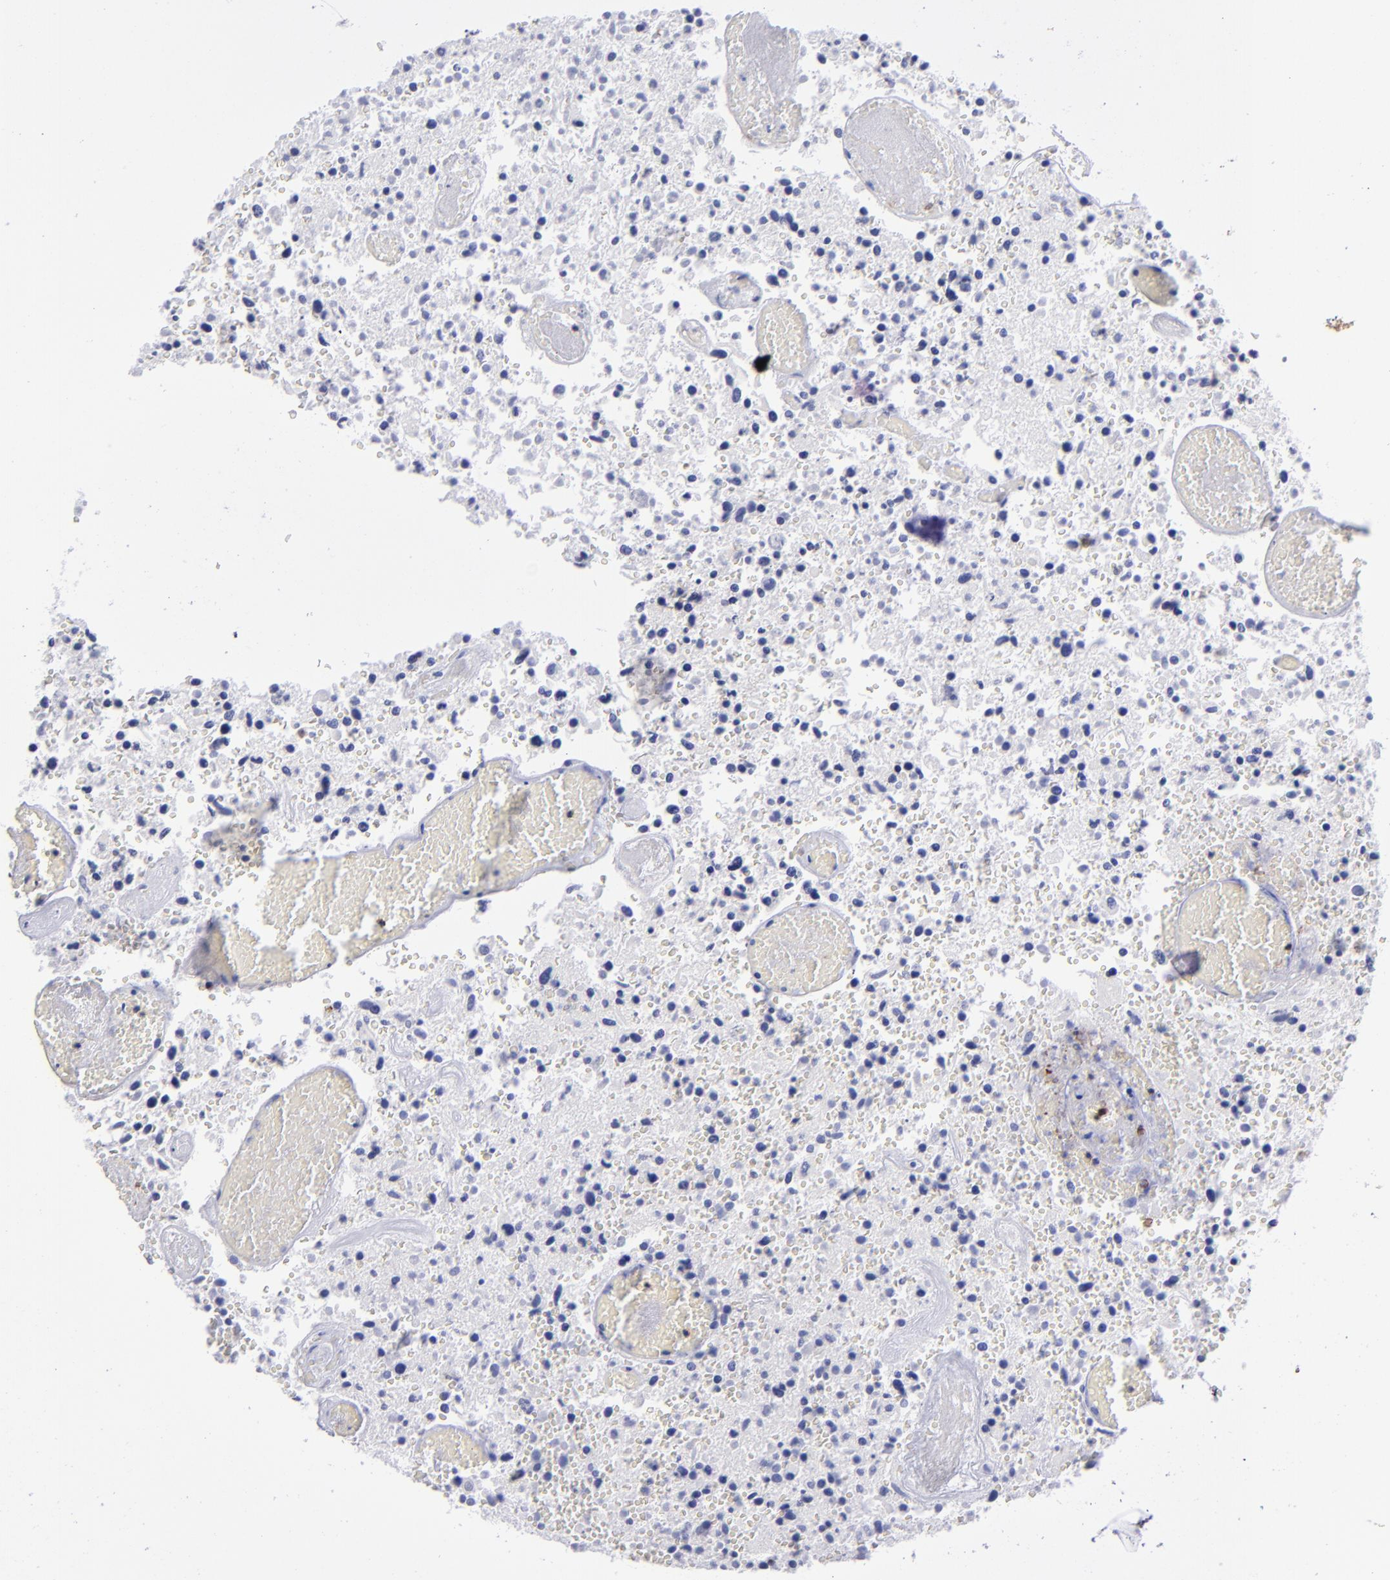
{"staining": {"intensity": "negative", "quantity": "none", "location": "none"}, "tissue": "glioma", "cell_type": "Tumor cells", "image_type": "cancer", "snomed": [{"axis": "morphology", "description": "Glioma, malignant, High grade"}, {"axis": "topography", "description": "Brain"}], "caption": "High power microscopy micrograph of an immunohistochemistry micrograph of malignant glioma (high-grade), revealing no significant expression in tumor cells.", "gene": "CD6", "patient": {"sex": "male", "age": 72}}